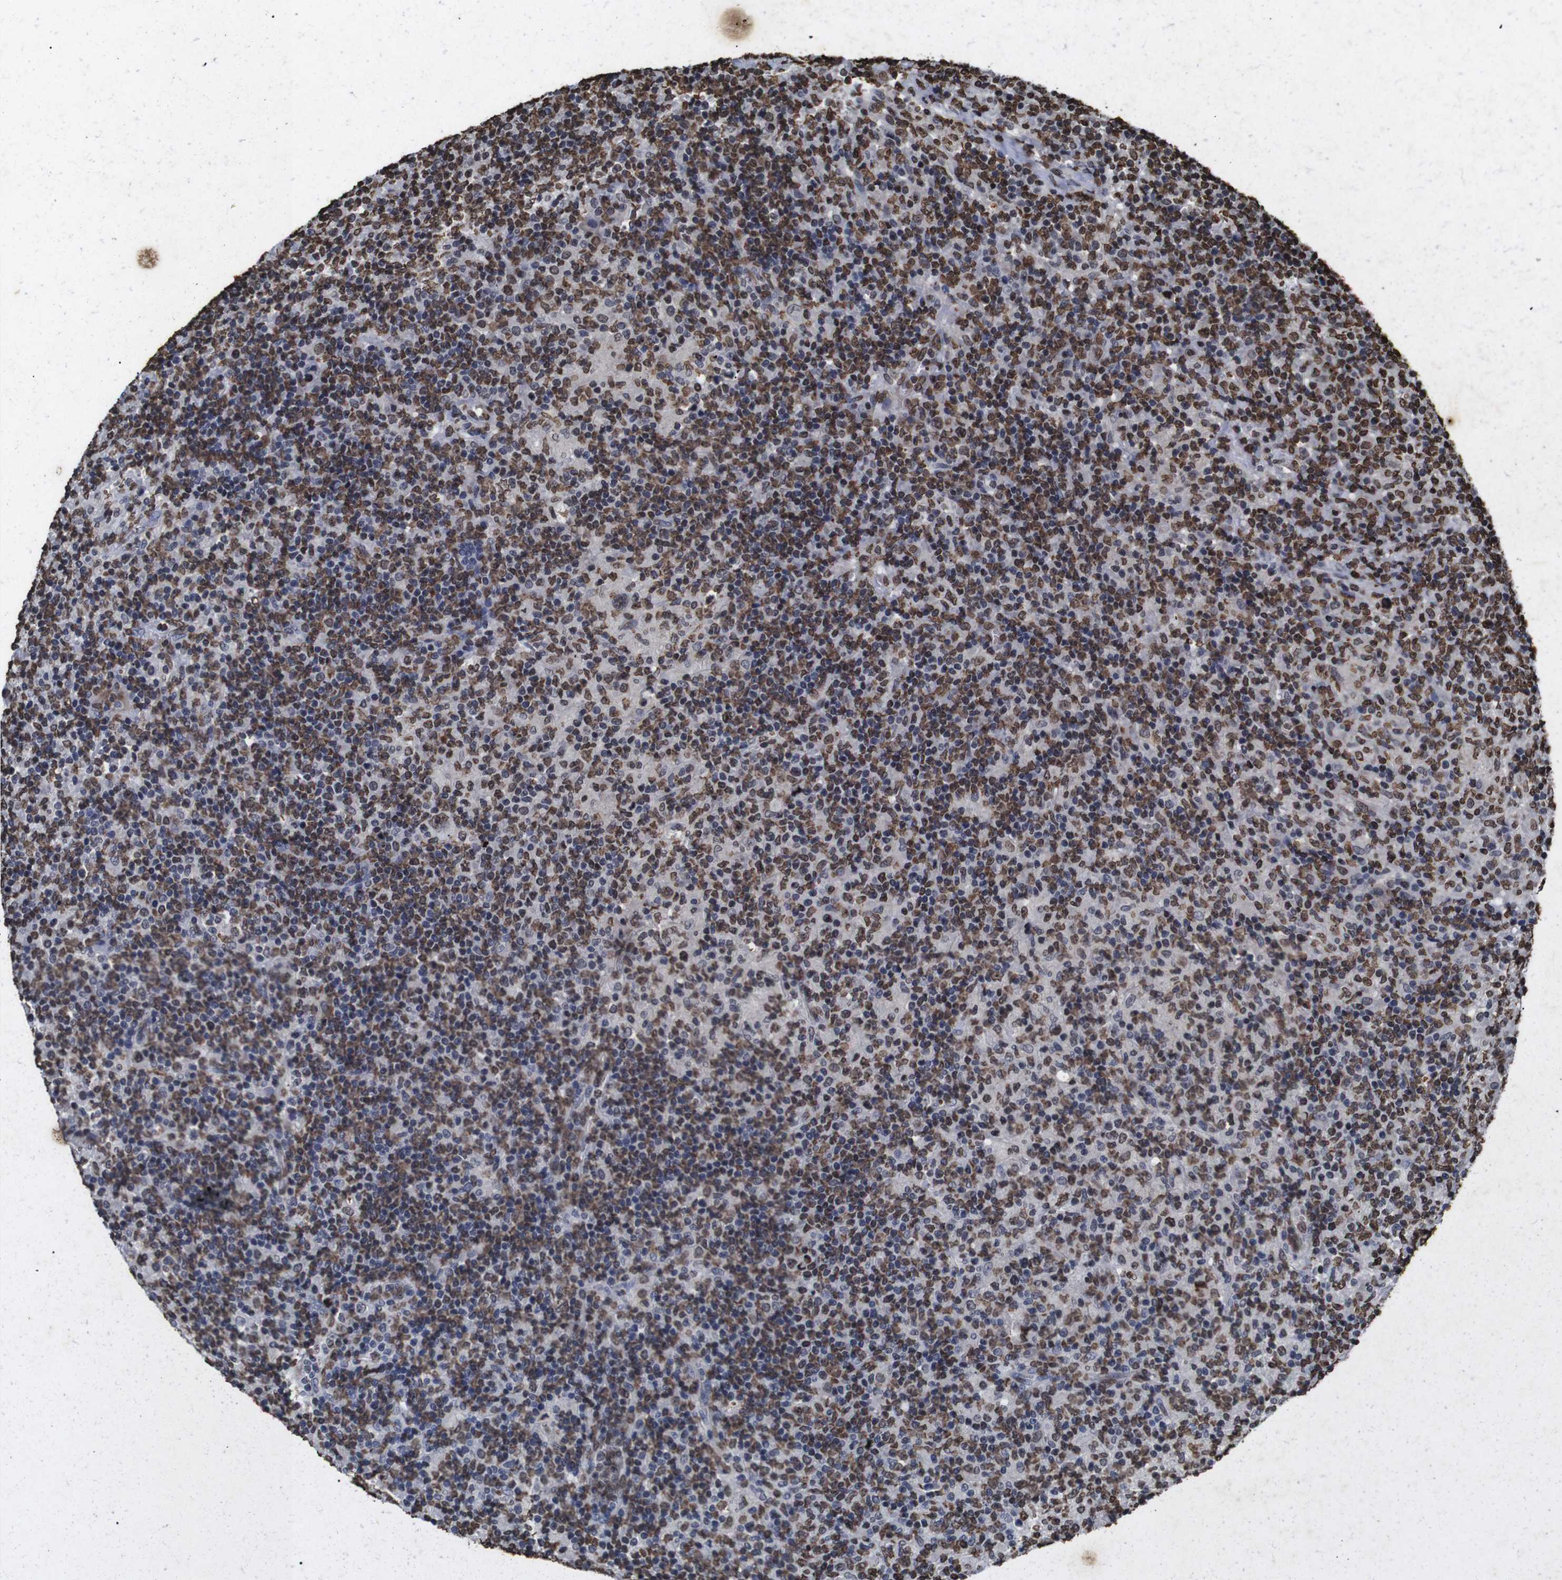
{"staining": {"intensity": "moderate", "quantity": "25%-75%", "location": "nuclear"}, "tissue": "lymphoma", "cell_type": "Tumor cells", "image_type": "cancer", "snomed": [{"axis": "morphology", "description": "Hodgkin's disease, NOS"}, {"axis": "topography", "description": "Lymph node"}], "caption": "Hodgkin's disease was stained to show a protein in brown. There is medium levels of moderate nuclear positivity in approximately 25%-75% of tumor cells.", "gene": "MDM2", "patient": {"sex": "male", "age": 70}}